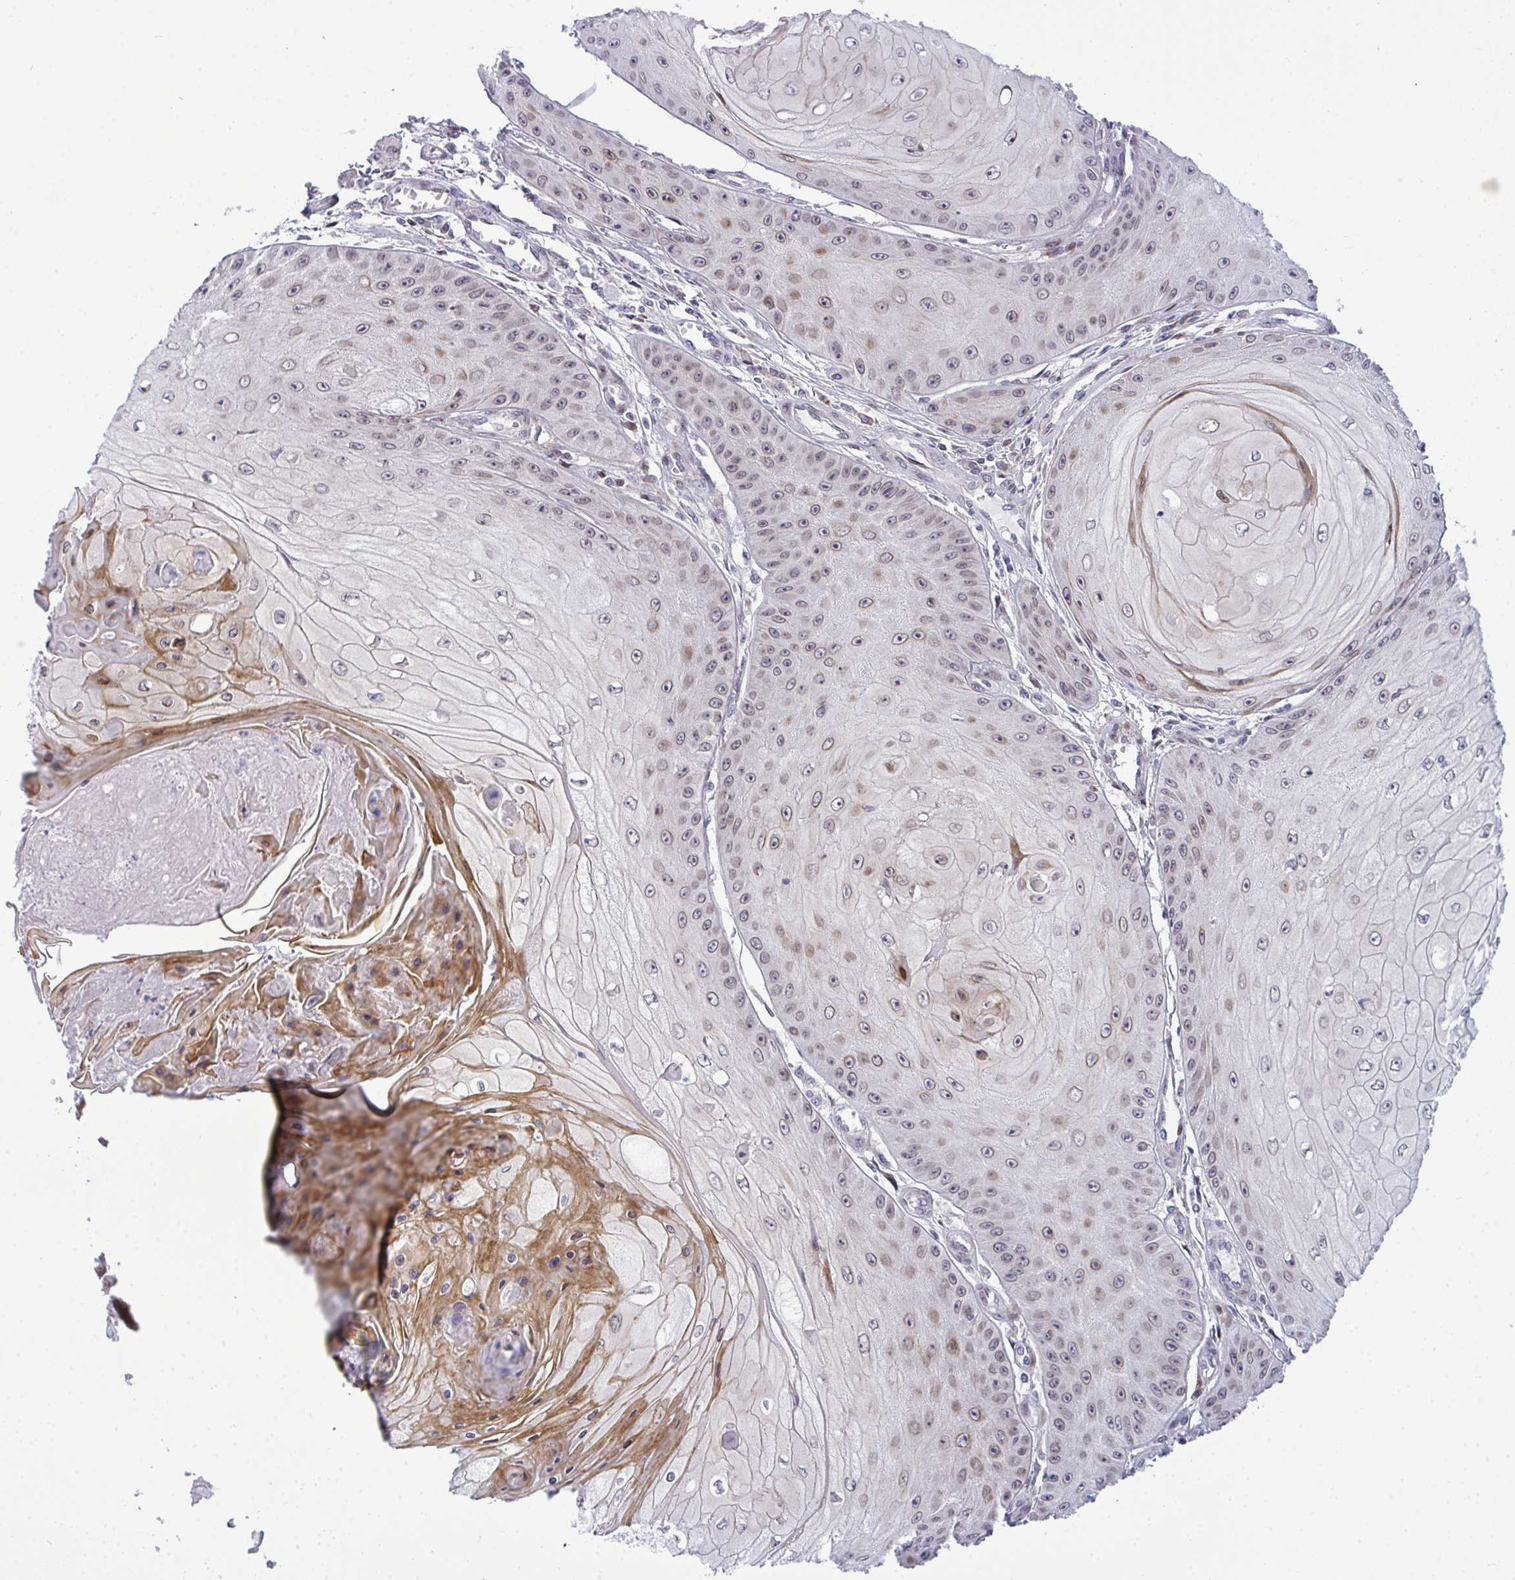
{"staining": {"intensity": "weak", "quantity": ">75%", "location": "cytoplasmic/membranous"}, "tissue": "skin cancer", "cell_type": "Tumor cells", "image_type": "cancer", "snomed": [{"axis": "morphology", "description": "Squamous cell carcinoma, NOS"}, {"axis": "topography", "description": "Skin"}], "caption": "A brown stain labels weak cytoplasmic/membranous expression of a protein in human skin cancer tumor cells. Using DAB (brown) and hematoxylin (blue) stains, captured at high magnification using brightfield microscopy.", "gene": "CASTOR2", "patient": {"sex": "male", "age": 70}}